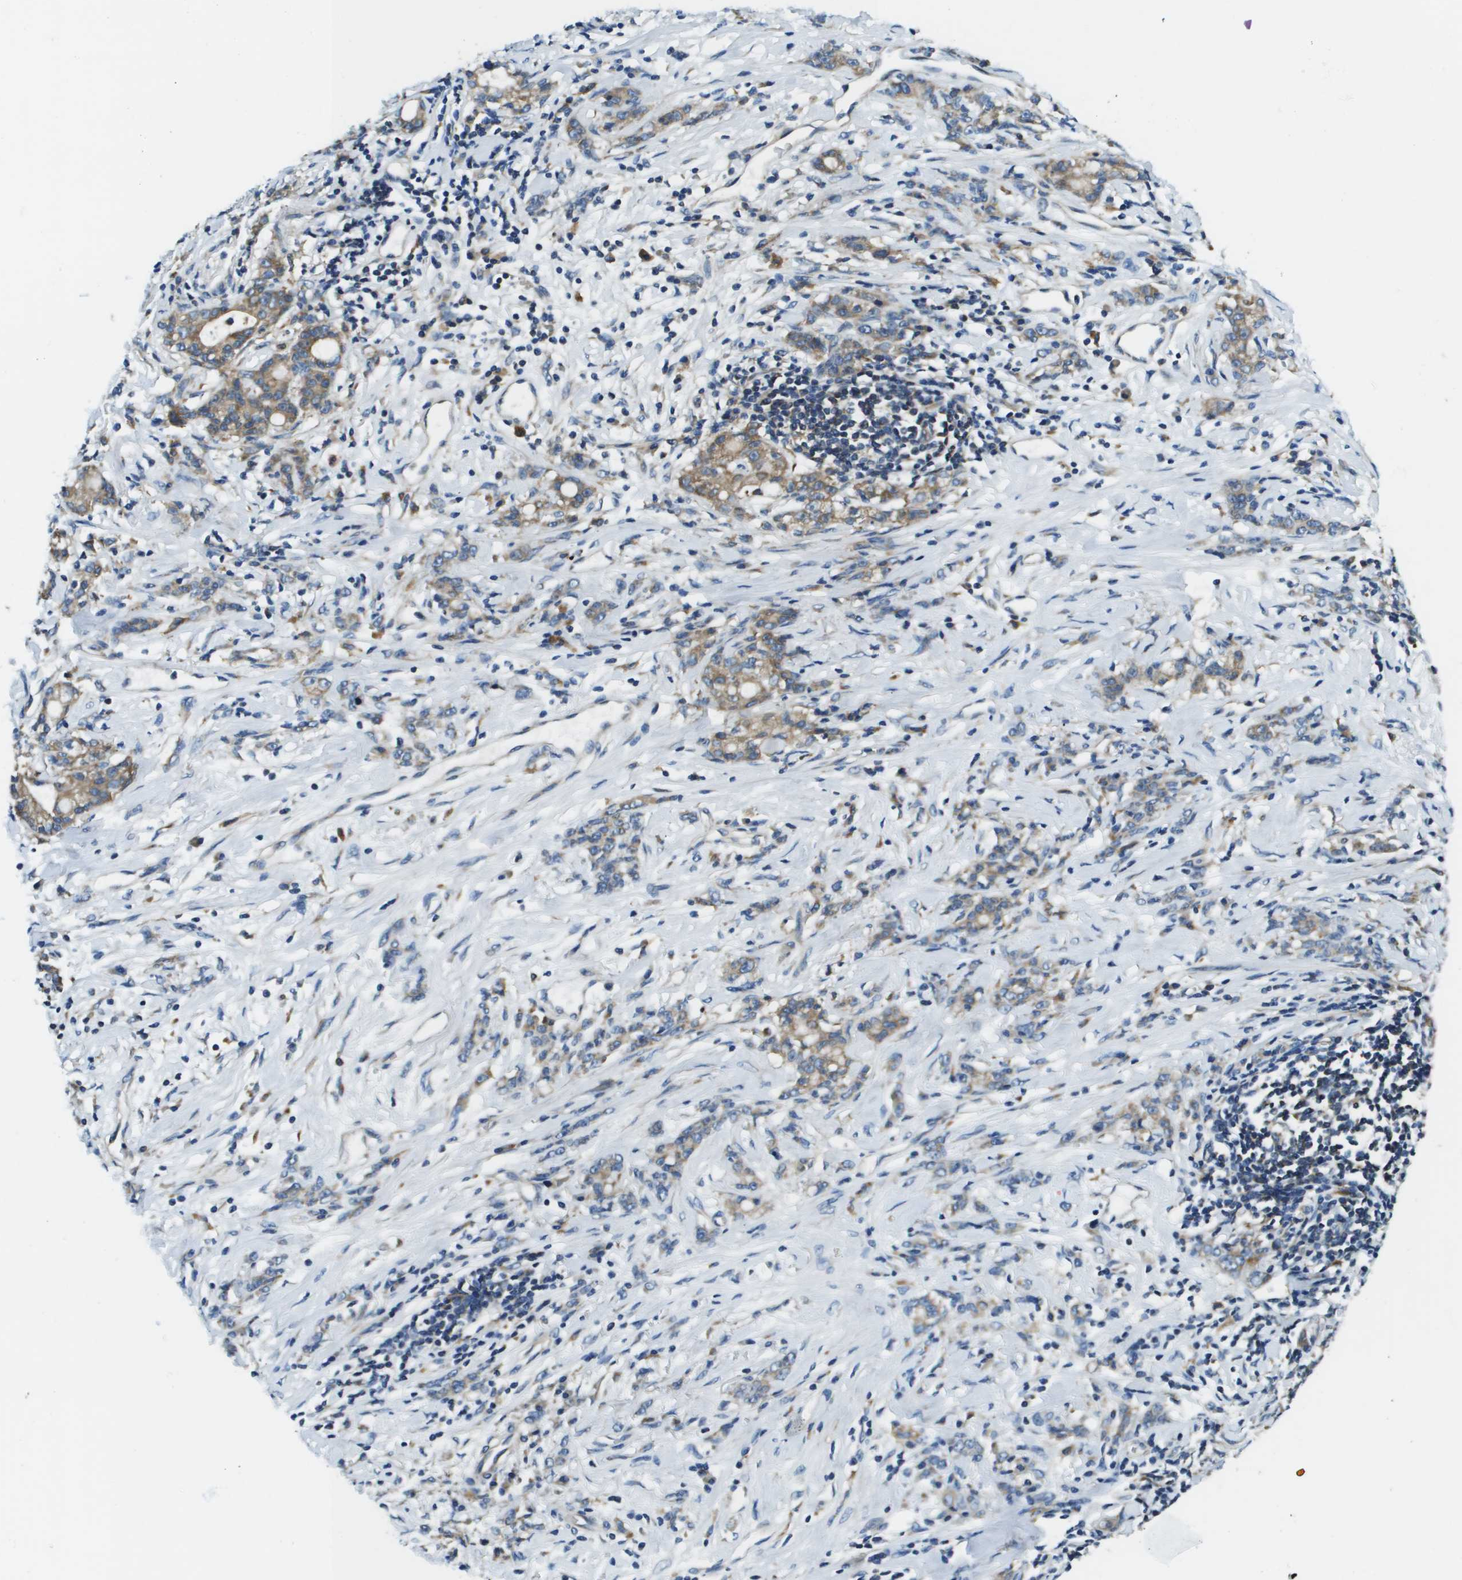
{"staining": {"intensity": "moderate", "quantity": ">75%", "location": "cytoplasmic/membranous"}, "tissue": "stomach cancer", "cell_type": "Tumor cells", "image_type": "cancer", "snomed": [{"axis": "morphology", "description": "Adenocarcinoma, NOS"}, {"axis": "topography", "description": "Stomach, lower"}], "caption": "An IHC image of neoplastic tissue is shown. Protein staining in brown labels moderate cytoplasmic/membranous positivity in adenocarcinoma (stomach) within tumor cells.", "gene": "CNPY3", "patient": {"sex": "male", "age": 88}}